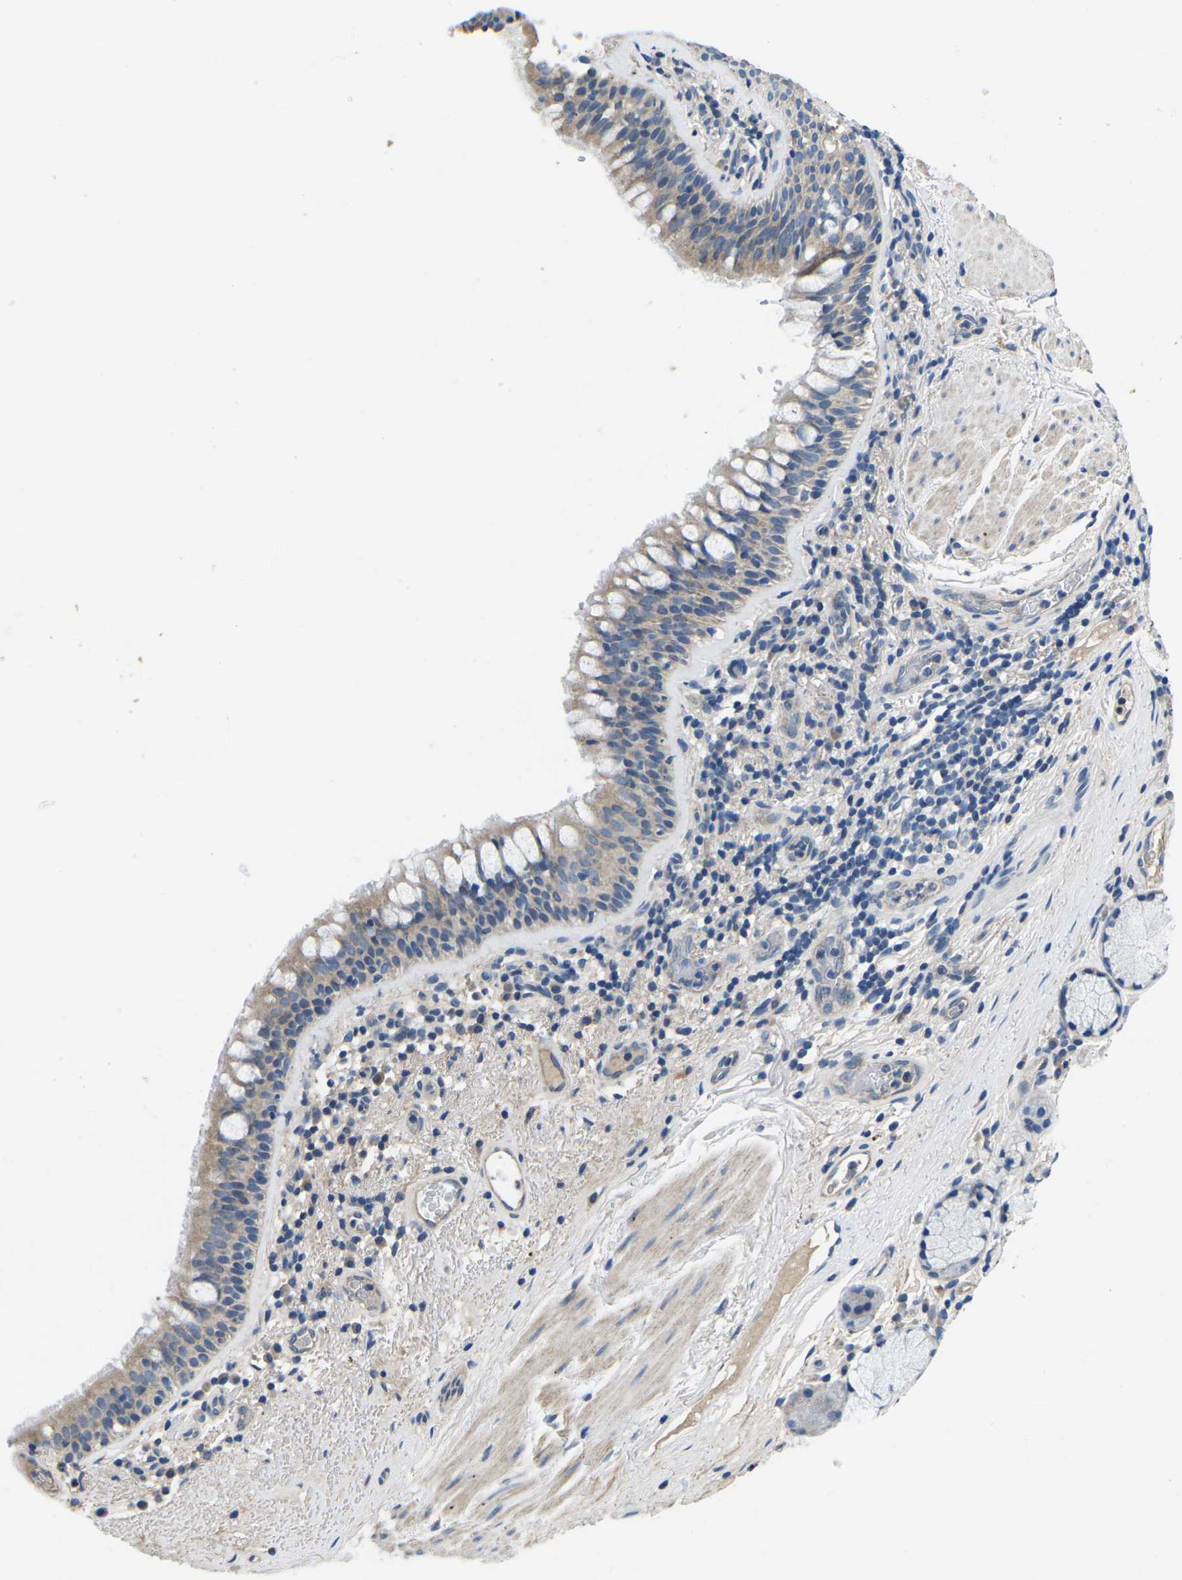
{"staining": {"intensity": "weak", "quantity": ">75%", "location": "cytoplasmic/membranous"}, "tissue": "bronchus", "cell_type": "Respiratory epithelial cells", "image_type": "normal", "snomed": [{"axis": "morphology", "description": "Normal tissue, NOS"}, {"axis": "morphology", "description": "Inflammation, NOS"}, {"axis": "topography", "description": "Cartilage tissue"}, {"axis": "topography", "description": "Bronchus"}], "caption": "Bronchus was stained to show a protein in brown. There is low levels of weak cytoplasmic/membranous positivity in about >75% of respiratory epithelial cells. (DAB (3,3'-diaminobenzidine) IHC, brown staining for protein, blue staining for nuclei).", "gene": "PDCD6IP", "patient": {"sex": "male", "age": 77}}